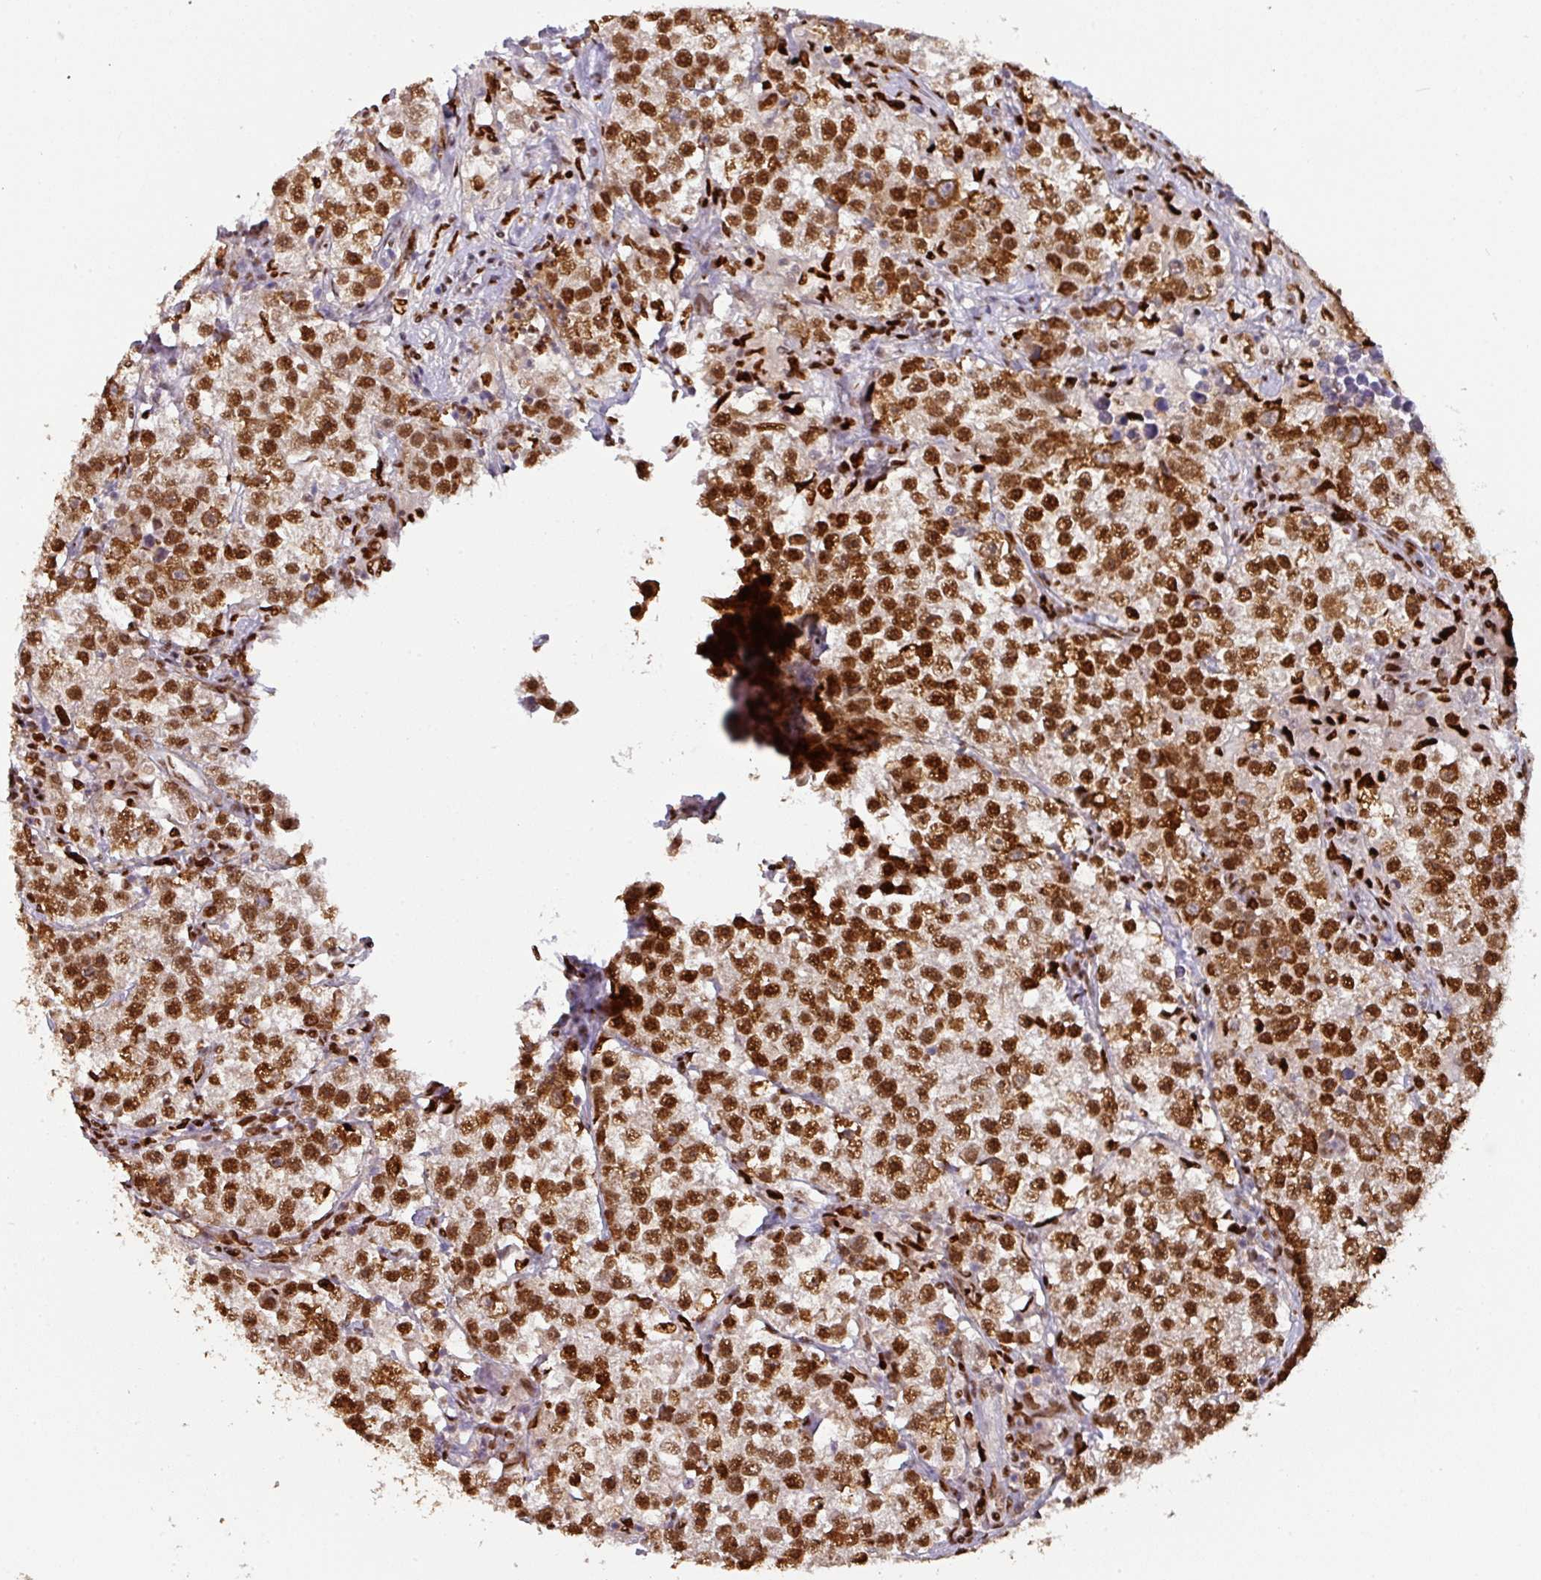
{"staining": {"intensity": "strong", "quantity": ">75%", "location": "nuclear"}, "tissue": "testis cancer", "cell_type": "Tumor cells", "image_type": "cancer", "snomed": [{"axis": "morphology", "description": "Seminoma, NOS"}, {"axis": "topography", "description": "Testis"}], "caption": "Testis seminoma stained with a protein marker shows strong staining in tumor cells.", "gene": "SAMHD1", "patient": {"sex": "male", "age": 46}}